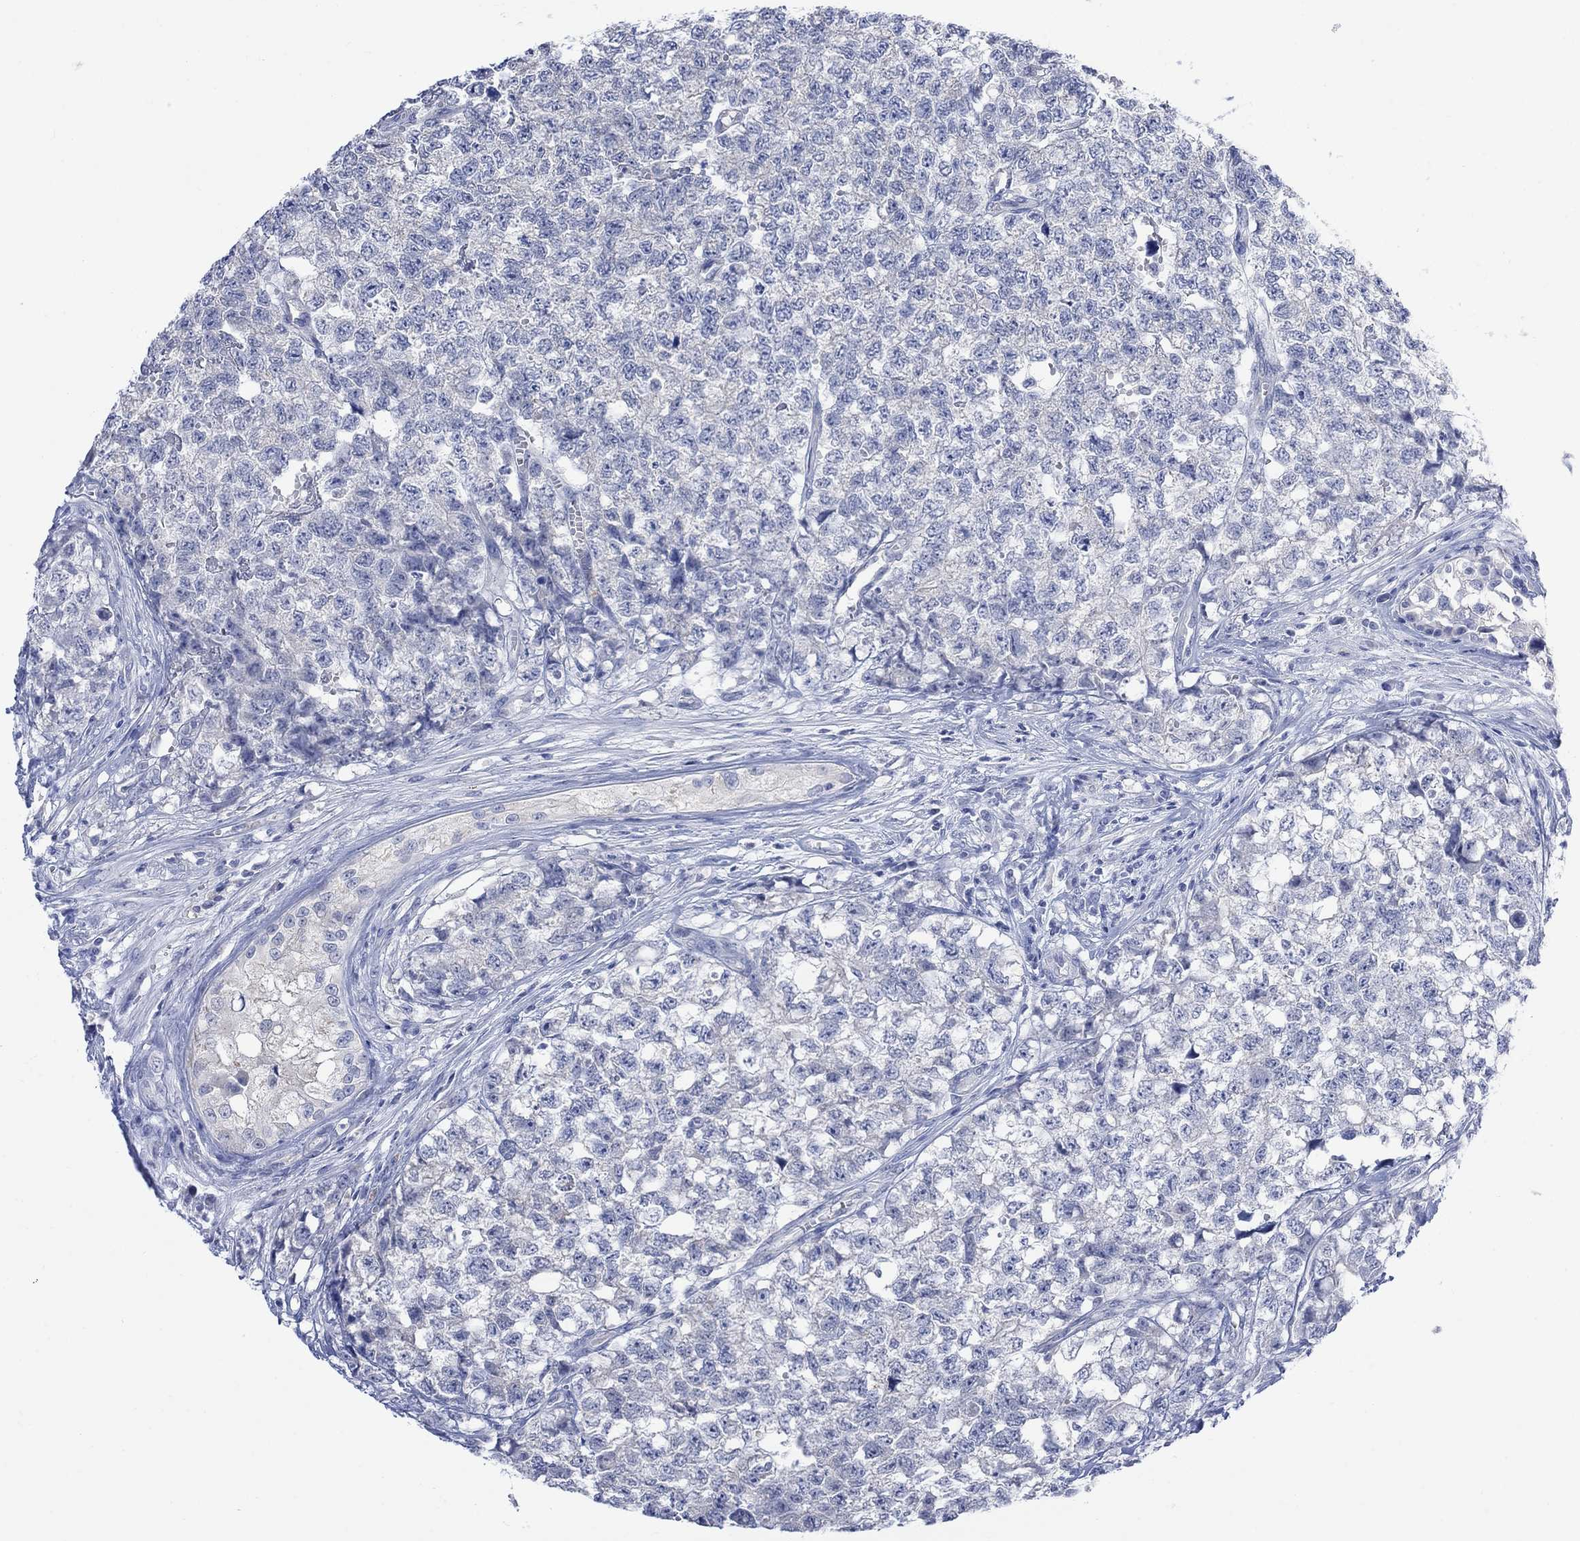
{"staining": {"intensity": "negative", "quantity": "none", "location": "none"}, "tissue": "testis cancer", "cell_type": "Tumor cells", "image_type": "cancer", "snomed": [{"axis": "morphology", "description": "Seminoma, NOS"}, {"axis": "morphology", "description": "Carcinoma, Embryonal, NOS"}, {"axis": "topography", "description": "Testis"}], "caption": "High magnification brightfield microscopy of testis cancer (seminoma) stained with DAB (3,3'-diaminobenzidine) (brown) and counterstained with hematoxylin (blue): tumor cells show no significant staining.", "gene": "FBP2", "patient": {"sex": "male", "age": 22}}